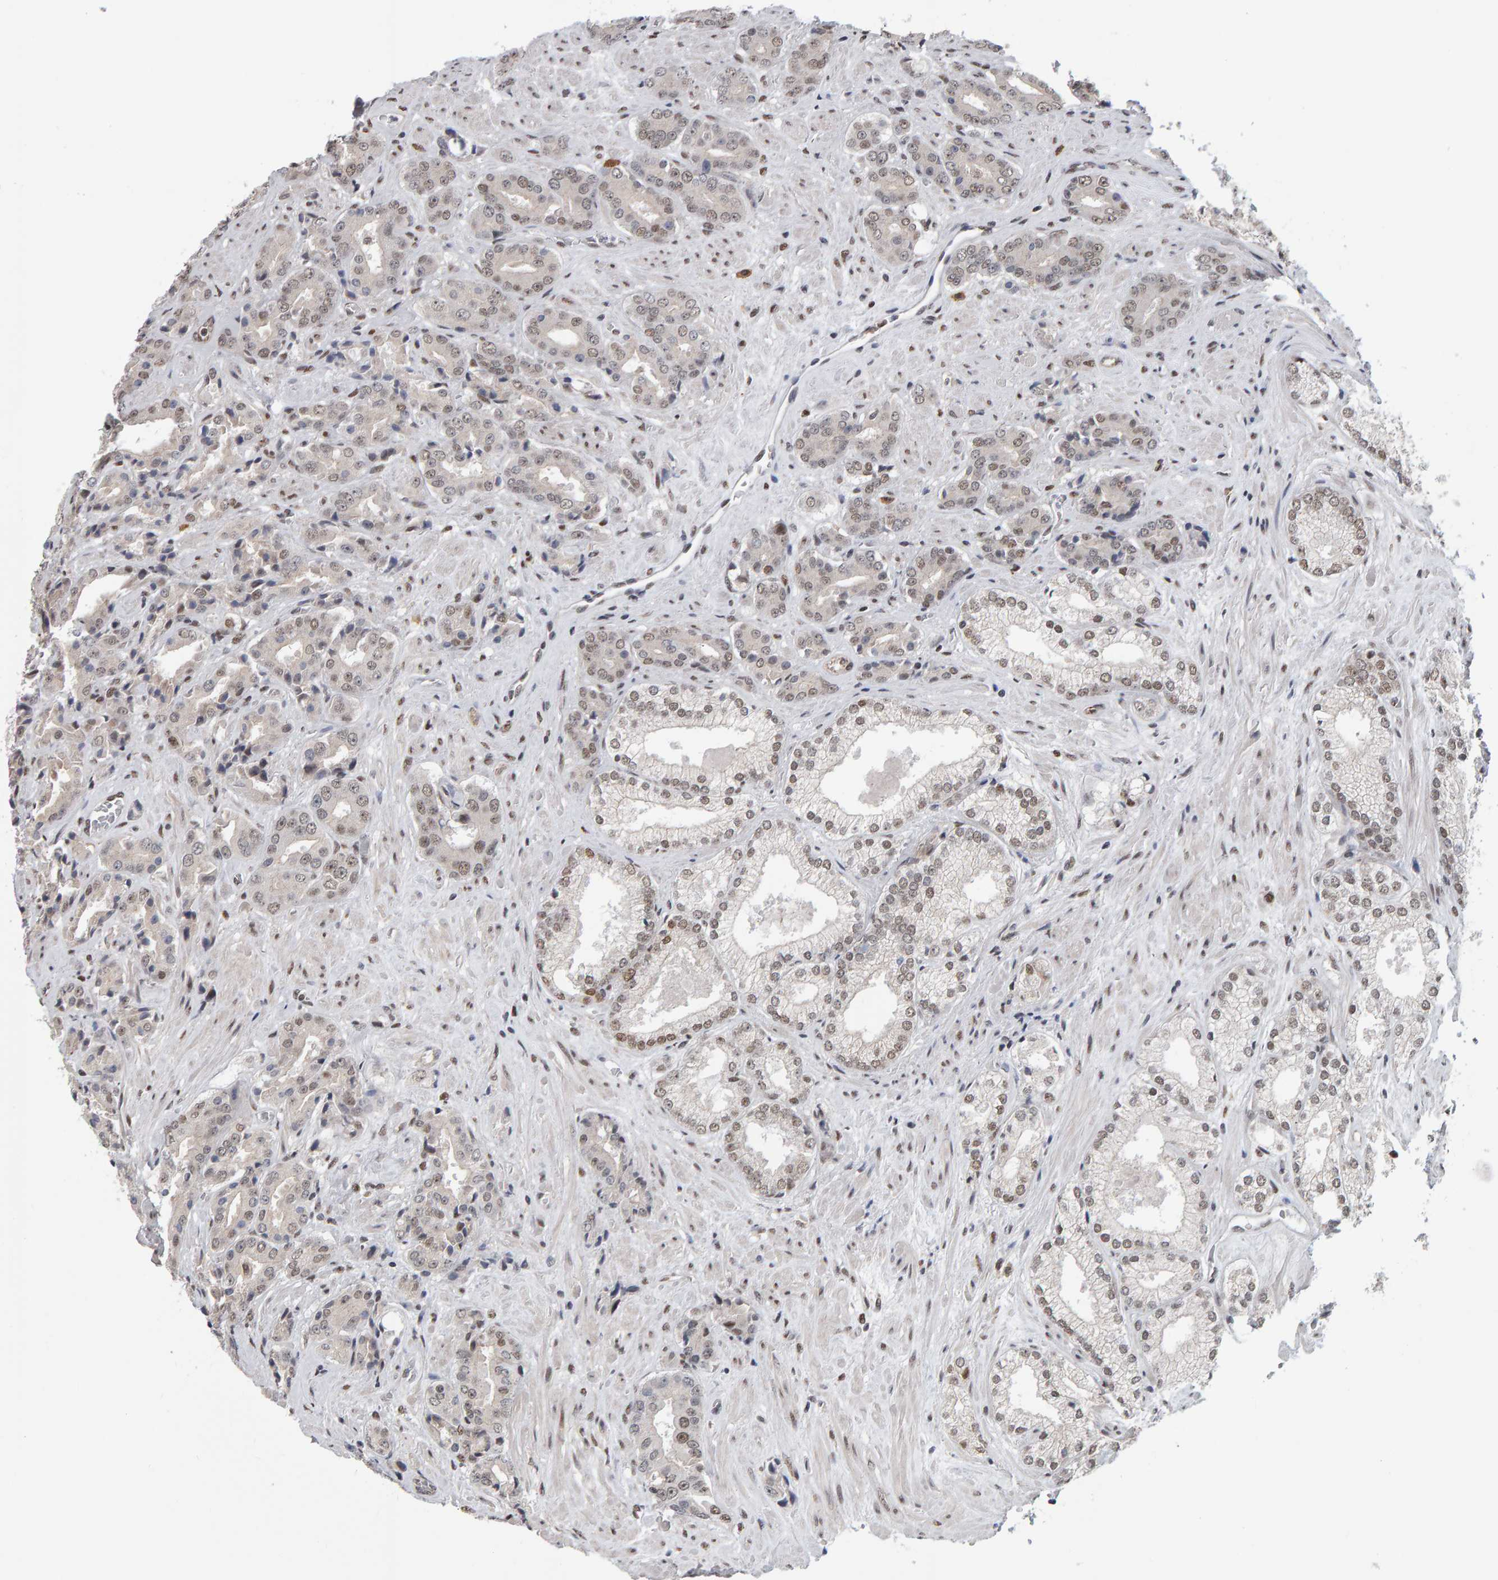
{"staining": {"intensity": "weak", "quantity": "25%-75%", "location": "nuclear"}, "tissue": "prostate cancer", "cell_type": "Tumor cells", "image_type": "cancer", "snomed": [{"axis": "morphology", "description": "Adenocarcinoma, High grade"}, {"axis": "topography", "description": "Prostate"}], "caption": "This micrograph demonstrates prostate cancer (high-grade adenocarcinoma) stained with immunohistochemistry to label a protein in brown. The nuclear of tumor cells show weak positivity for the protein. Nuclei are counter-stained blue.", "gene": "ATF7IP", "patient": {"sex": "male", "age": 71}}